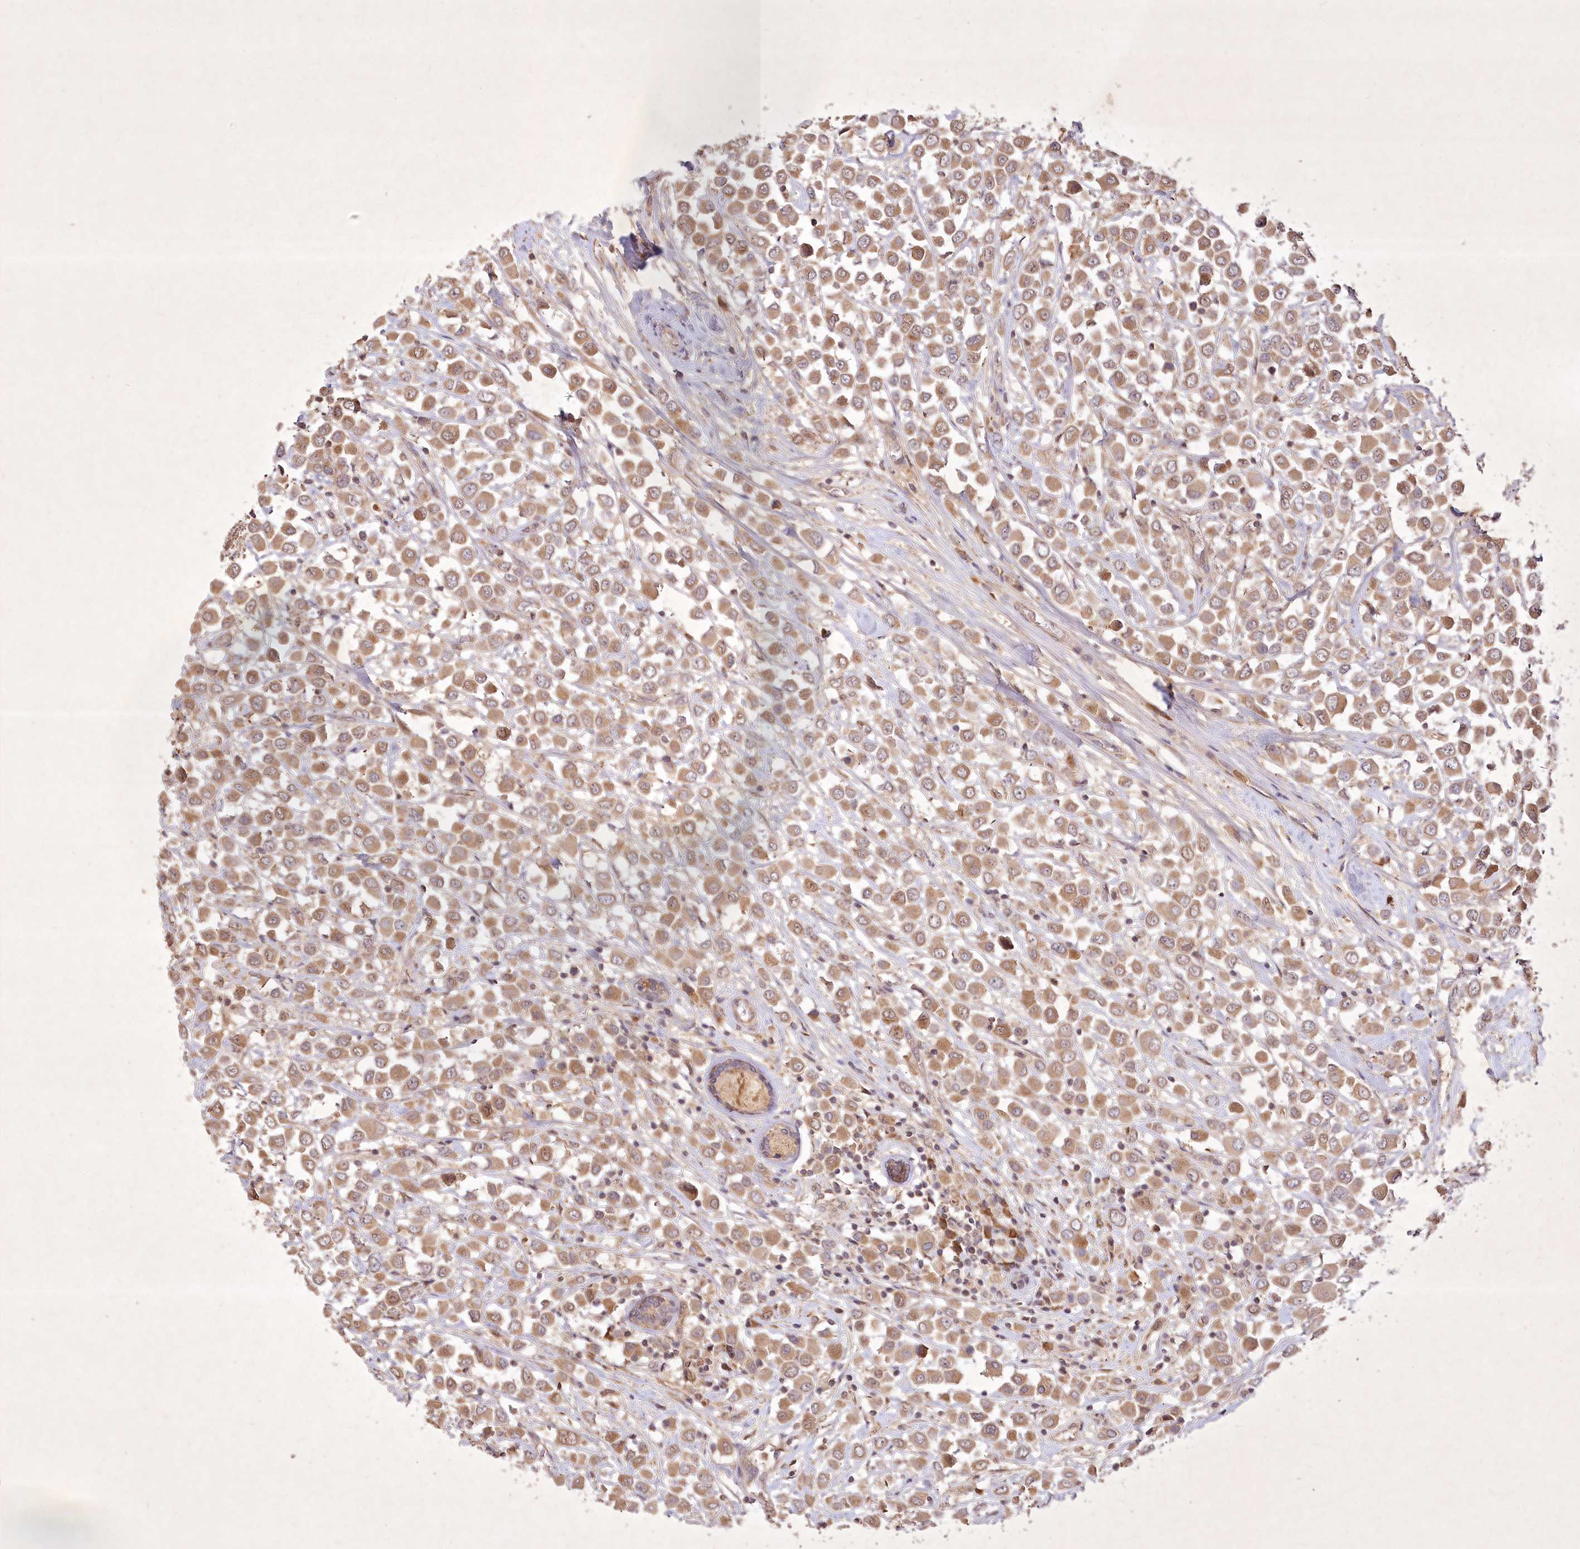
{"staining": {"intensity": "moderate", "quantity": ">75%", "location": "cytoplasmic/membranous"}, "tissue": "breast cancer", "cell_type": "Tumor cells", "image_type": "cancer", "snomed": [{"axis": "morphology", "description": "Duct carcinoma"}, {"axis": "topography", "description": "Breast"}], "caption": "Protein positivity by IHC demonstrates moderate cytoplasmic/membranous positivity in about >75% of tumor cells in intraductal carcinoma (breast).", "gene": "IRAK1BP1", "patient": {"sex": "female", "age": 61}}